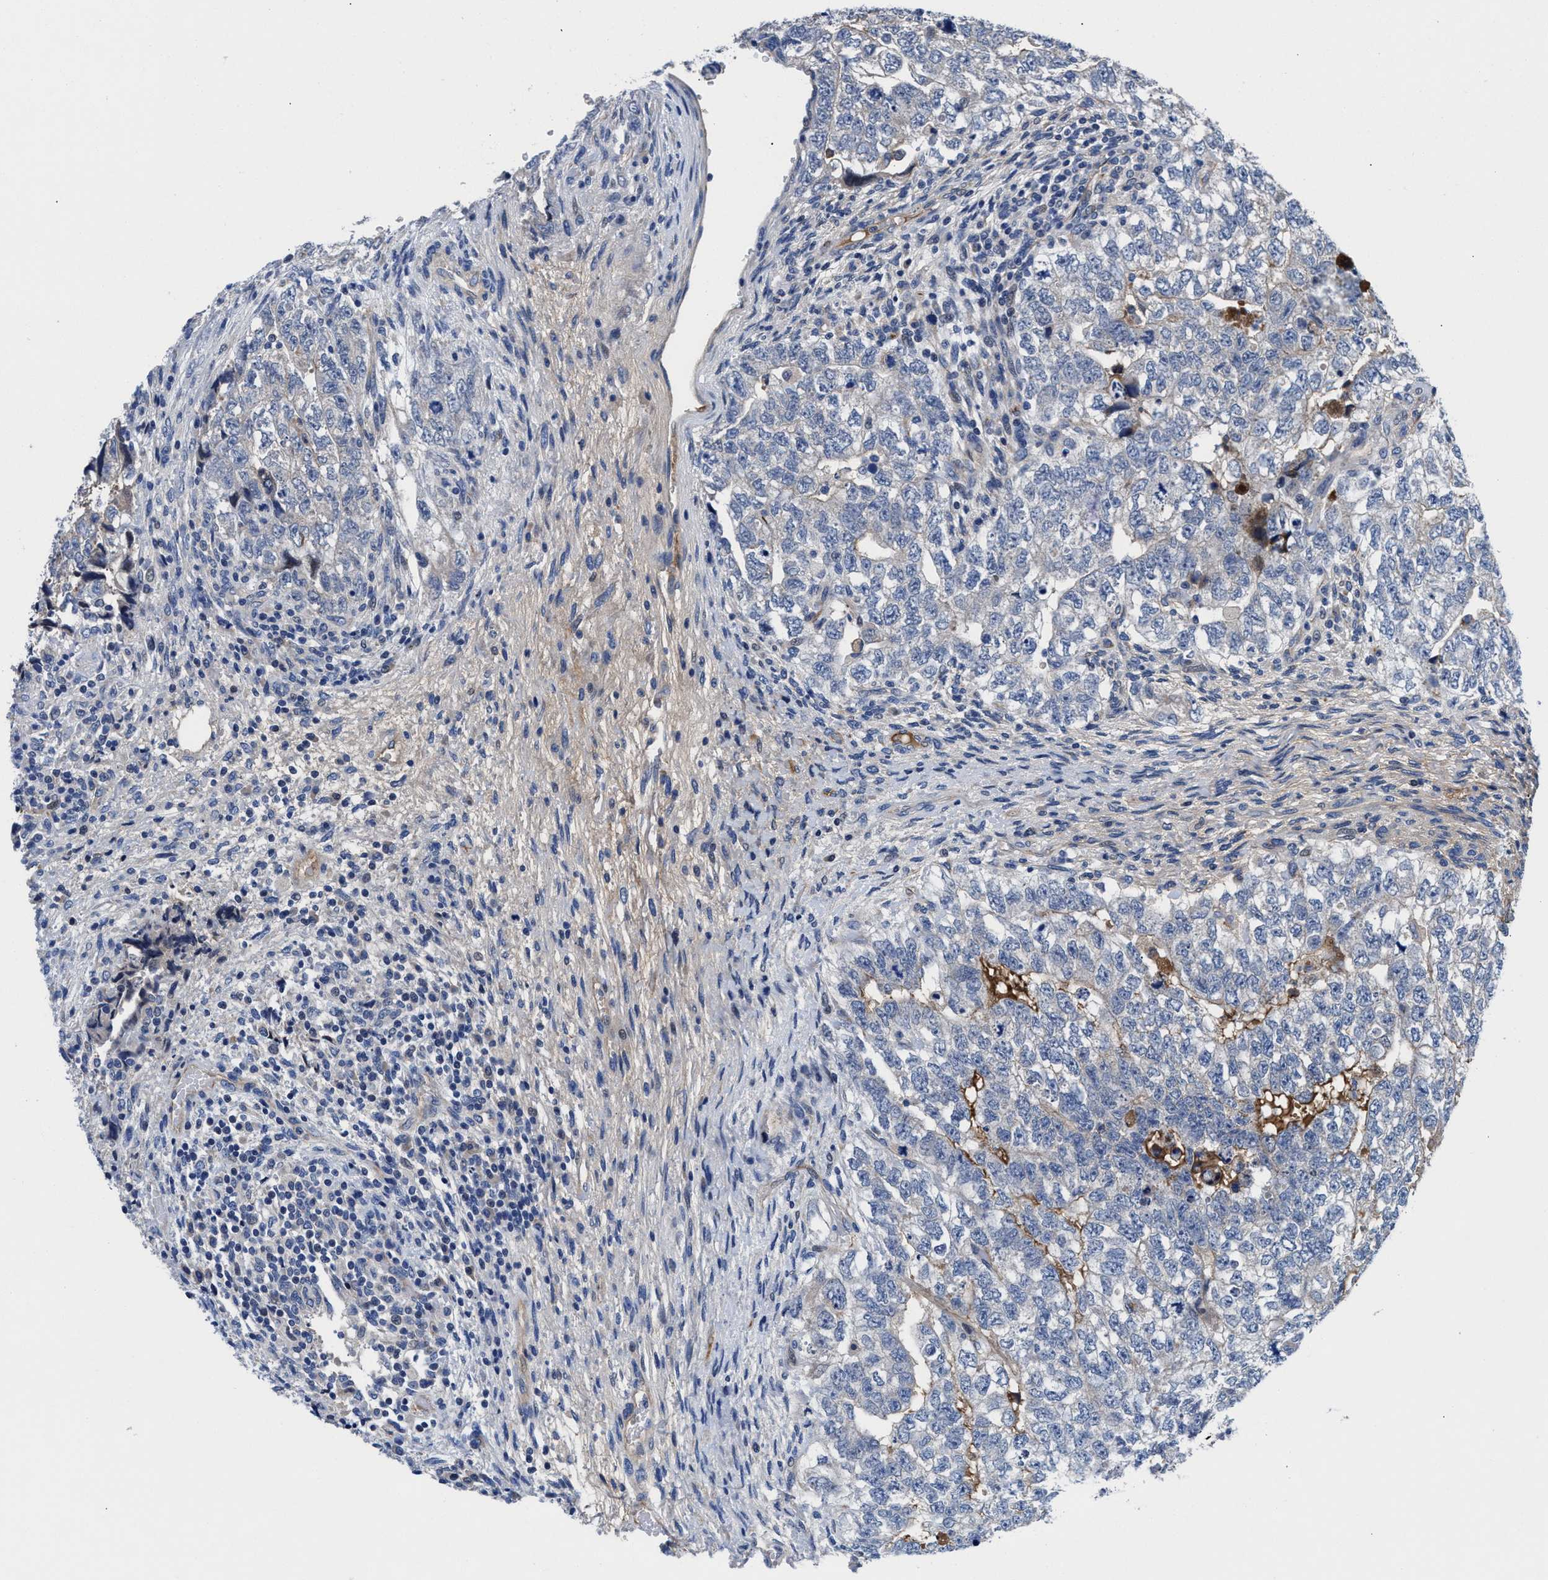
{"staining": {"intensity": "negative", "quantity": "none", "location": "none"}, "tissue": "testis cancer", "cell_type": "Tumor cells", "image_type": "cancer", "snomed": [{"axis": "morphology", "description": "Carcinoma, Embryonal, NOS"}, {"axis": "topography", "description": "Testis"}], "caption": "DAB (3,3'-diaminobenzidine) immunohistochemical staining of embryonal carcinoma (testis) reveals no significant positivity in tumor cells.", "gene": "DHRS13", "patient": {"sex": "male", "age": 36}}